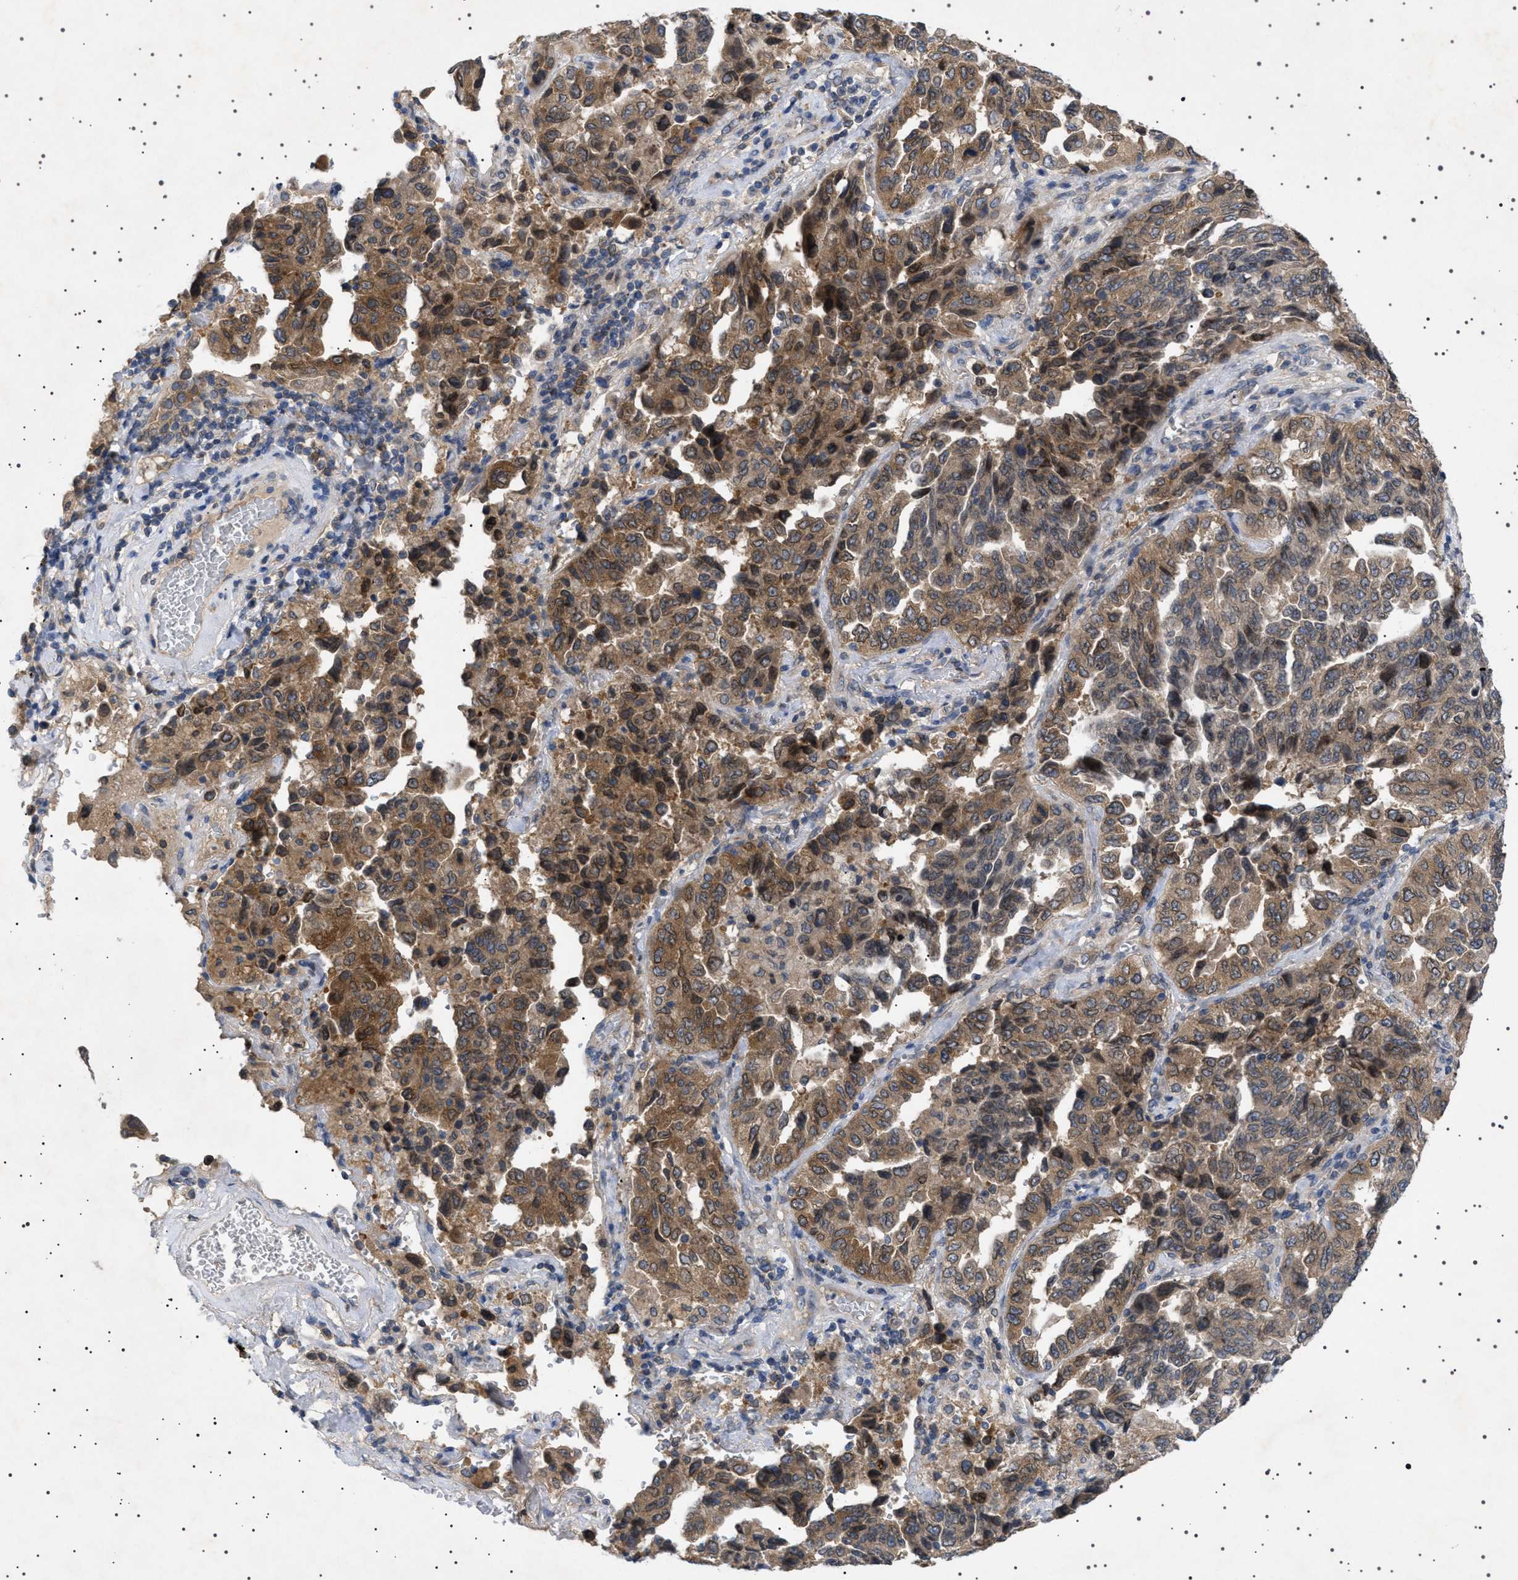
{"staining": {"intensity": "moderate", "quantity": ">75%", "location": "cytoplasmic/membranous"}, "tissue": "lung cancer", "cell_type": "Tumor cells", "image_type": "cancer", "snomed": [{"axis": "morphology", "description": "Adenocarcinoma, NOS"}, {"axis": "topography", "description": "Lung"}], "caption": "Adenocarcinoma (lung) stained for a protein reveals moderate cytoplasmic/membranous positivity in tumor cells.", "gene": "NUP93", "patient": {"sex": "female", "age": 51}}